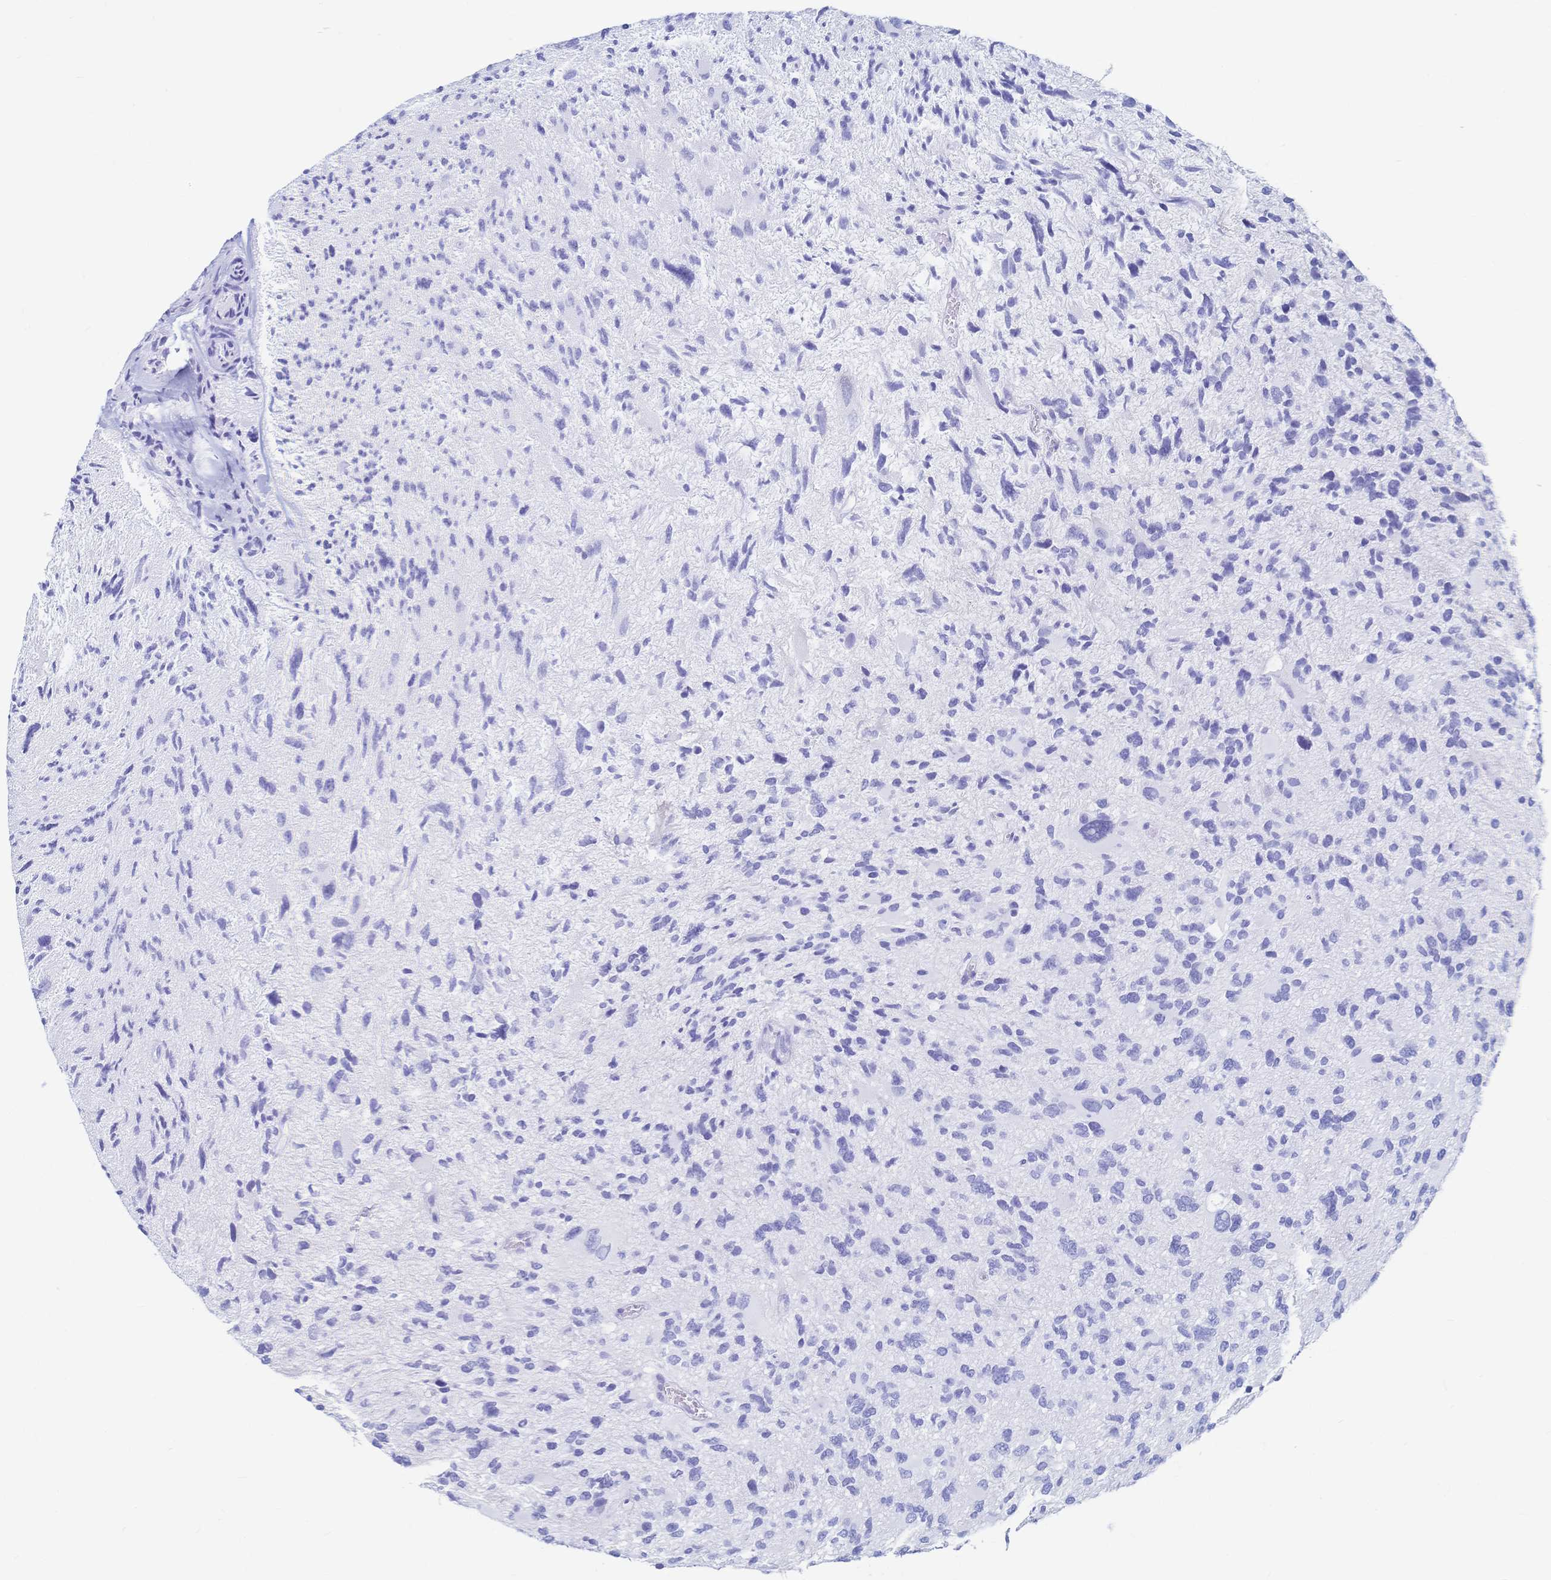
{"staining": {"intensity": "negative", "quantity": "none", "location": "none"}, "tissue": "glioma", "cell_type": "Tumor cells", "image_type": "cancer", "snomed": [{"axis": "morphology", "description": "Glioma, malignant, High grade"}, {"axis": "topography", "description": "Brain"}], "caption": "Immunohistochemical staining of human glioma displays no significant expression in tumor cells. Brightfield microscopy of IHC stained with DAB (3,3'-diaminobenzidine) (brown) and hematoxylin (blue), captured at high magnification.", "gene": "IL2RB", "patient": {"sex": "female", "age": 11}}